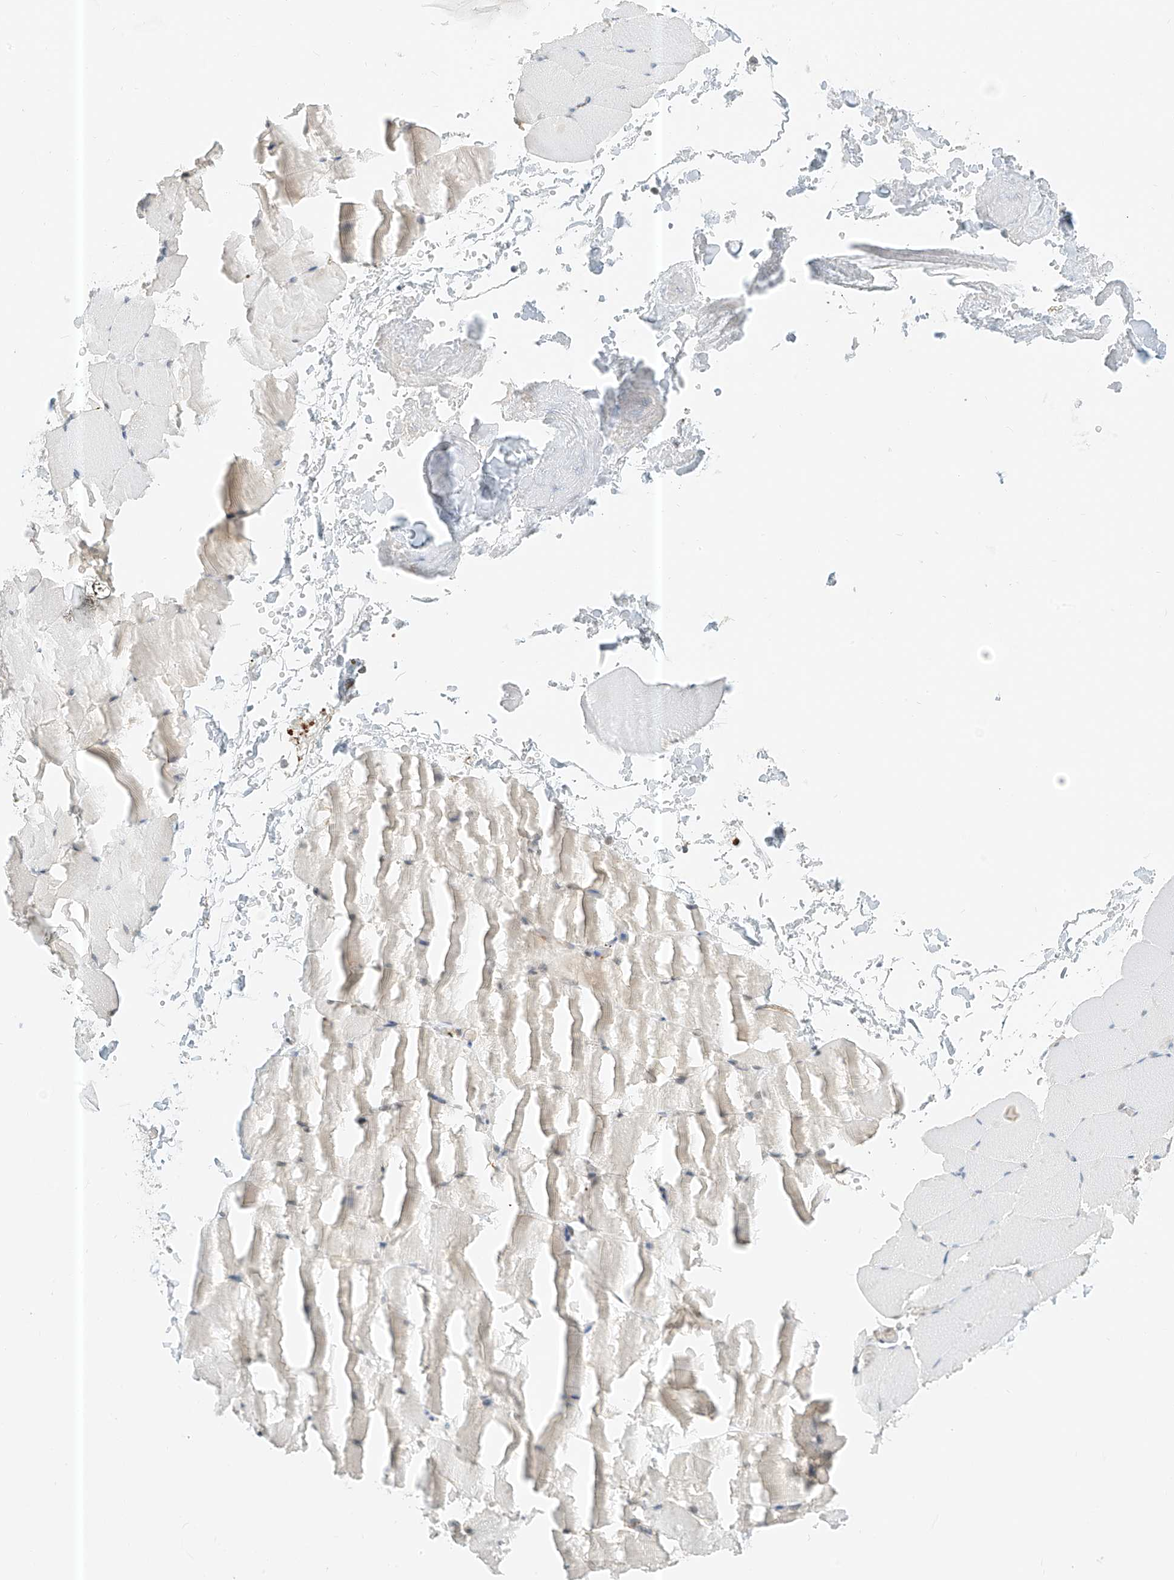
{"staining": {"intensity": "weak", "quantity": "<25%", "location": "cytoplasmic/membranous"}, "tissue": "skeletal muscle", "cell_type": "Myocytes", "image_type": "normal", "snomed": [{"axis": "morphology", "description": "Normal tissue, NOS"}, {"axis": "topography", "description": "Skeletal muscle"}, {"axis": "topography", "description": "Parathyroid gland"}], "caption": "DAB (3,3'-diaminobenzidine) immunohistochemical staining of benign skeletal muscle displays no significant positivity in myocytes. Nuclei are stained in blue.", "gene": "PPA2", "patient": {"sex": "female", "age": 37}}